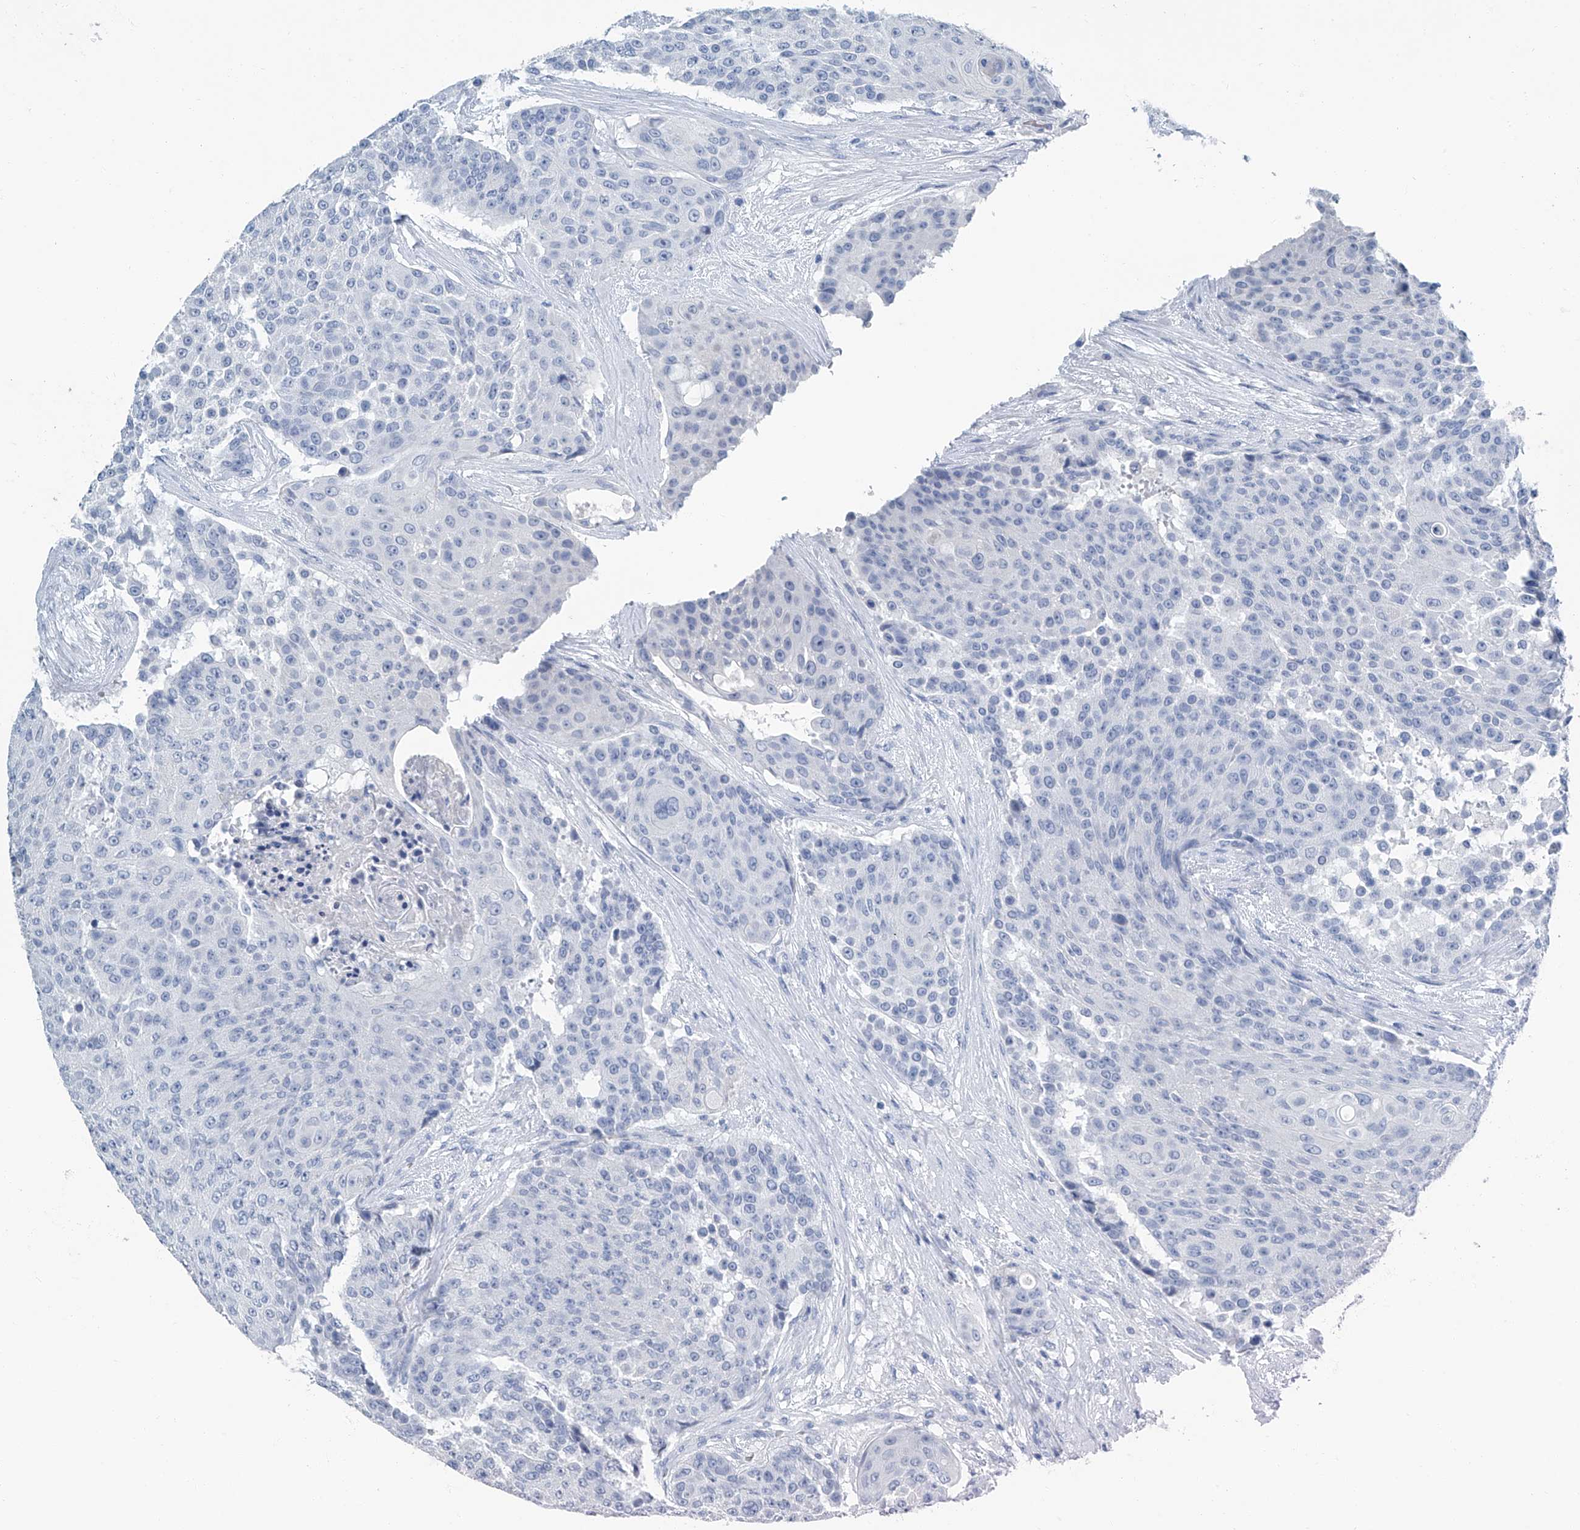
{"staining": {"intensity": "negative", "quantity": "none", "location": "none"}, "tissue": "urothelial cancer", "cell_type": "Tumor cells", "image_type": "cancer", "snomed": [{"axis": "morphology", "description": "Urothelial carcinoma, High grade"}, {"axis": "topography", "description": "Urinary bladder"}], "caption": "Urothelial cancer was stained to show a protein in brown. There is no significant staining in tumor cells. The staining is performed using DAB brown chromogen with nuclei counter-stained in using hematoxylin.", "gene": "CYP2A7", "patient": {"sex": "female", "age": 63}}